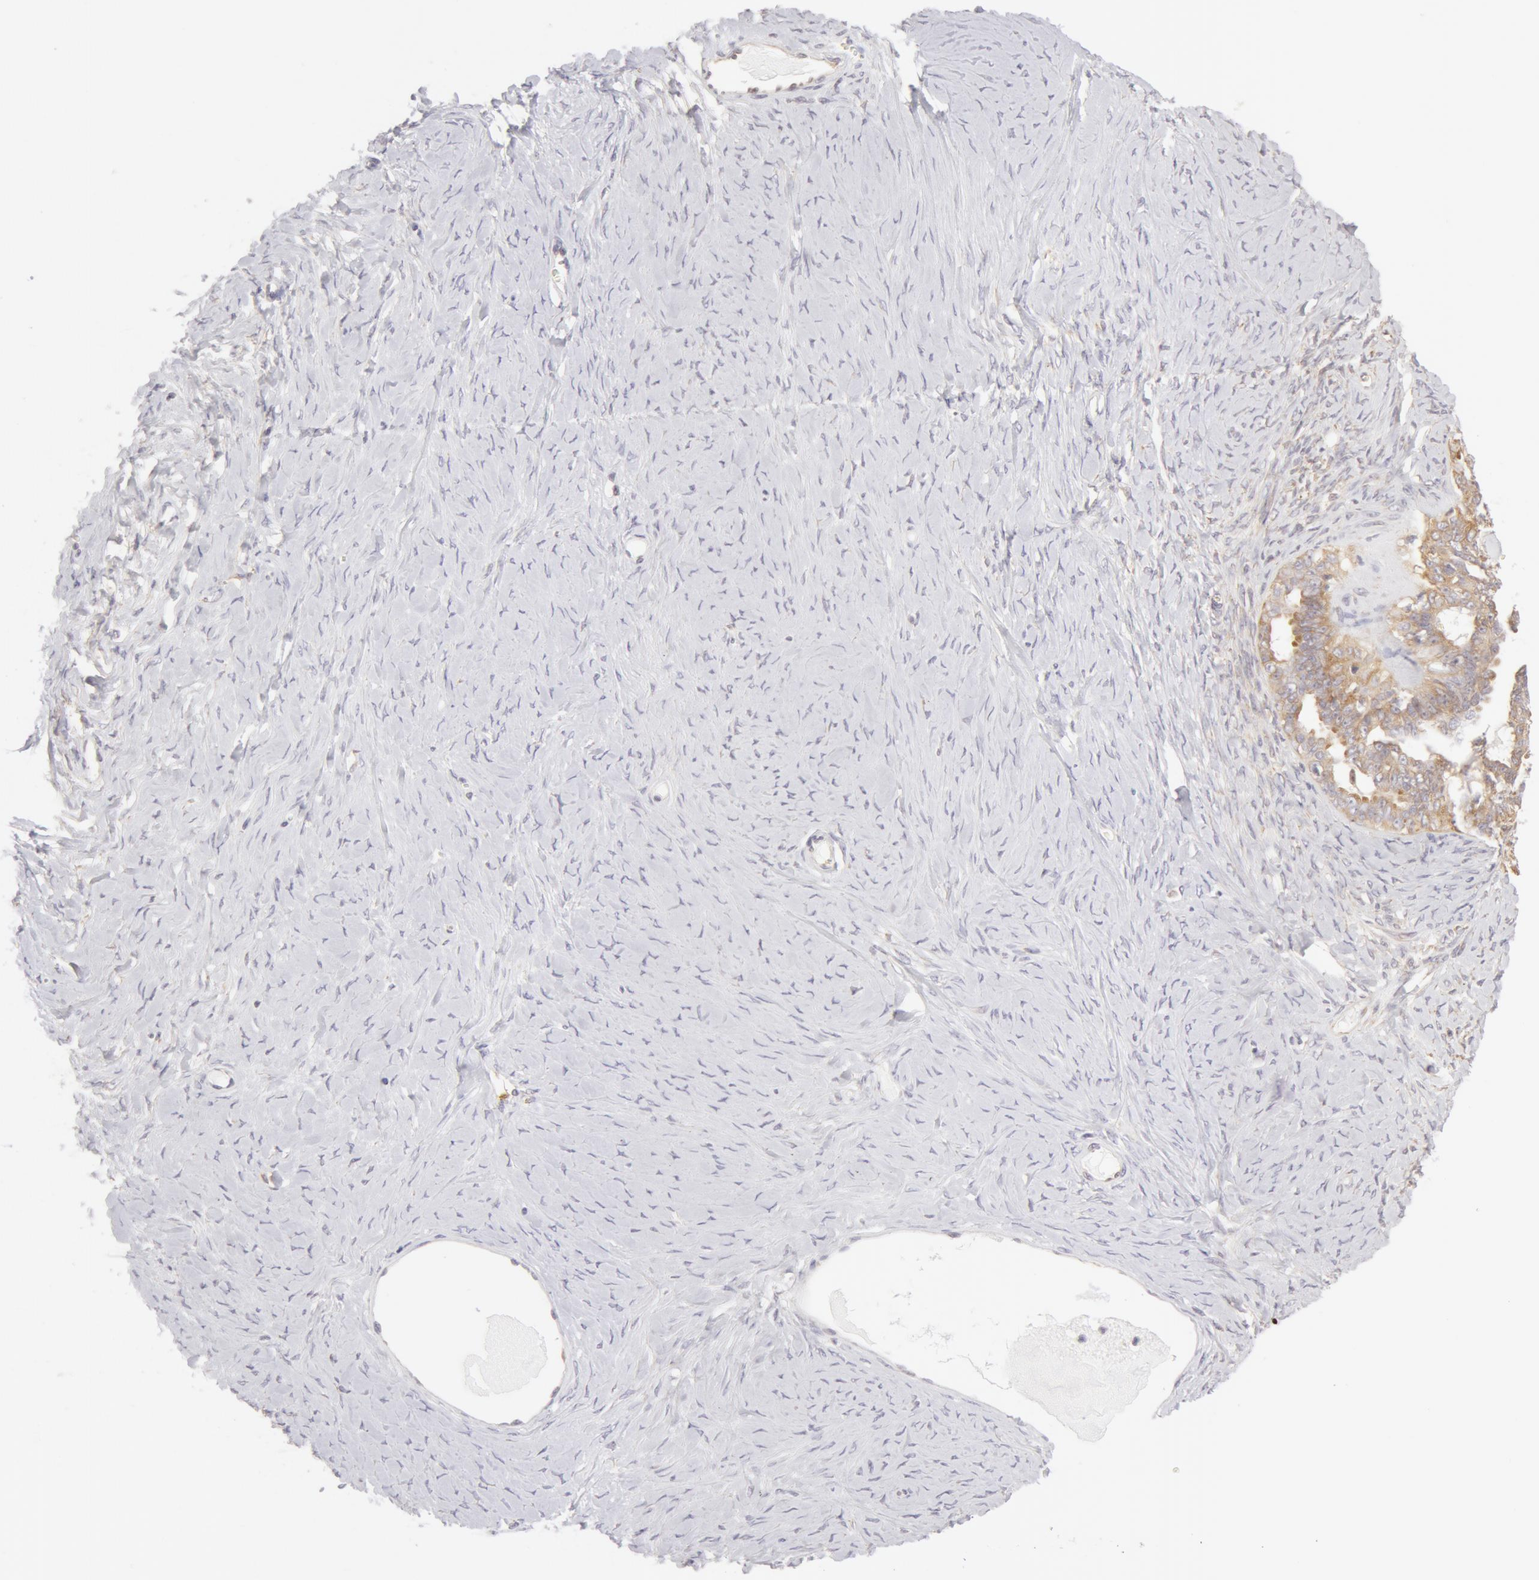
{"staining": {"intensity": "weak", "quantity": "<25%", "location": "cytoplasmic/membranous"}, "tissue": "ovarian cancer", "cell_type": "Tumor cells", "image_type": "cancer", "snomed": [{"axis": "morphology", "description": "Cystadenocarcinoma, serous, NOS"}, {"axis": "topography", "description": "Ovary"}], "caption": "This photomicrograph is of ovarian cancer stained with immunohistochemistry (IHC) to label a protein in brown with the nuclei are counter-stained blue. There is no staining in tumor cells.", "gene": "DDX3Y", "patient": {"sex": "female", "age": 71}}